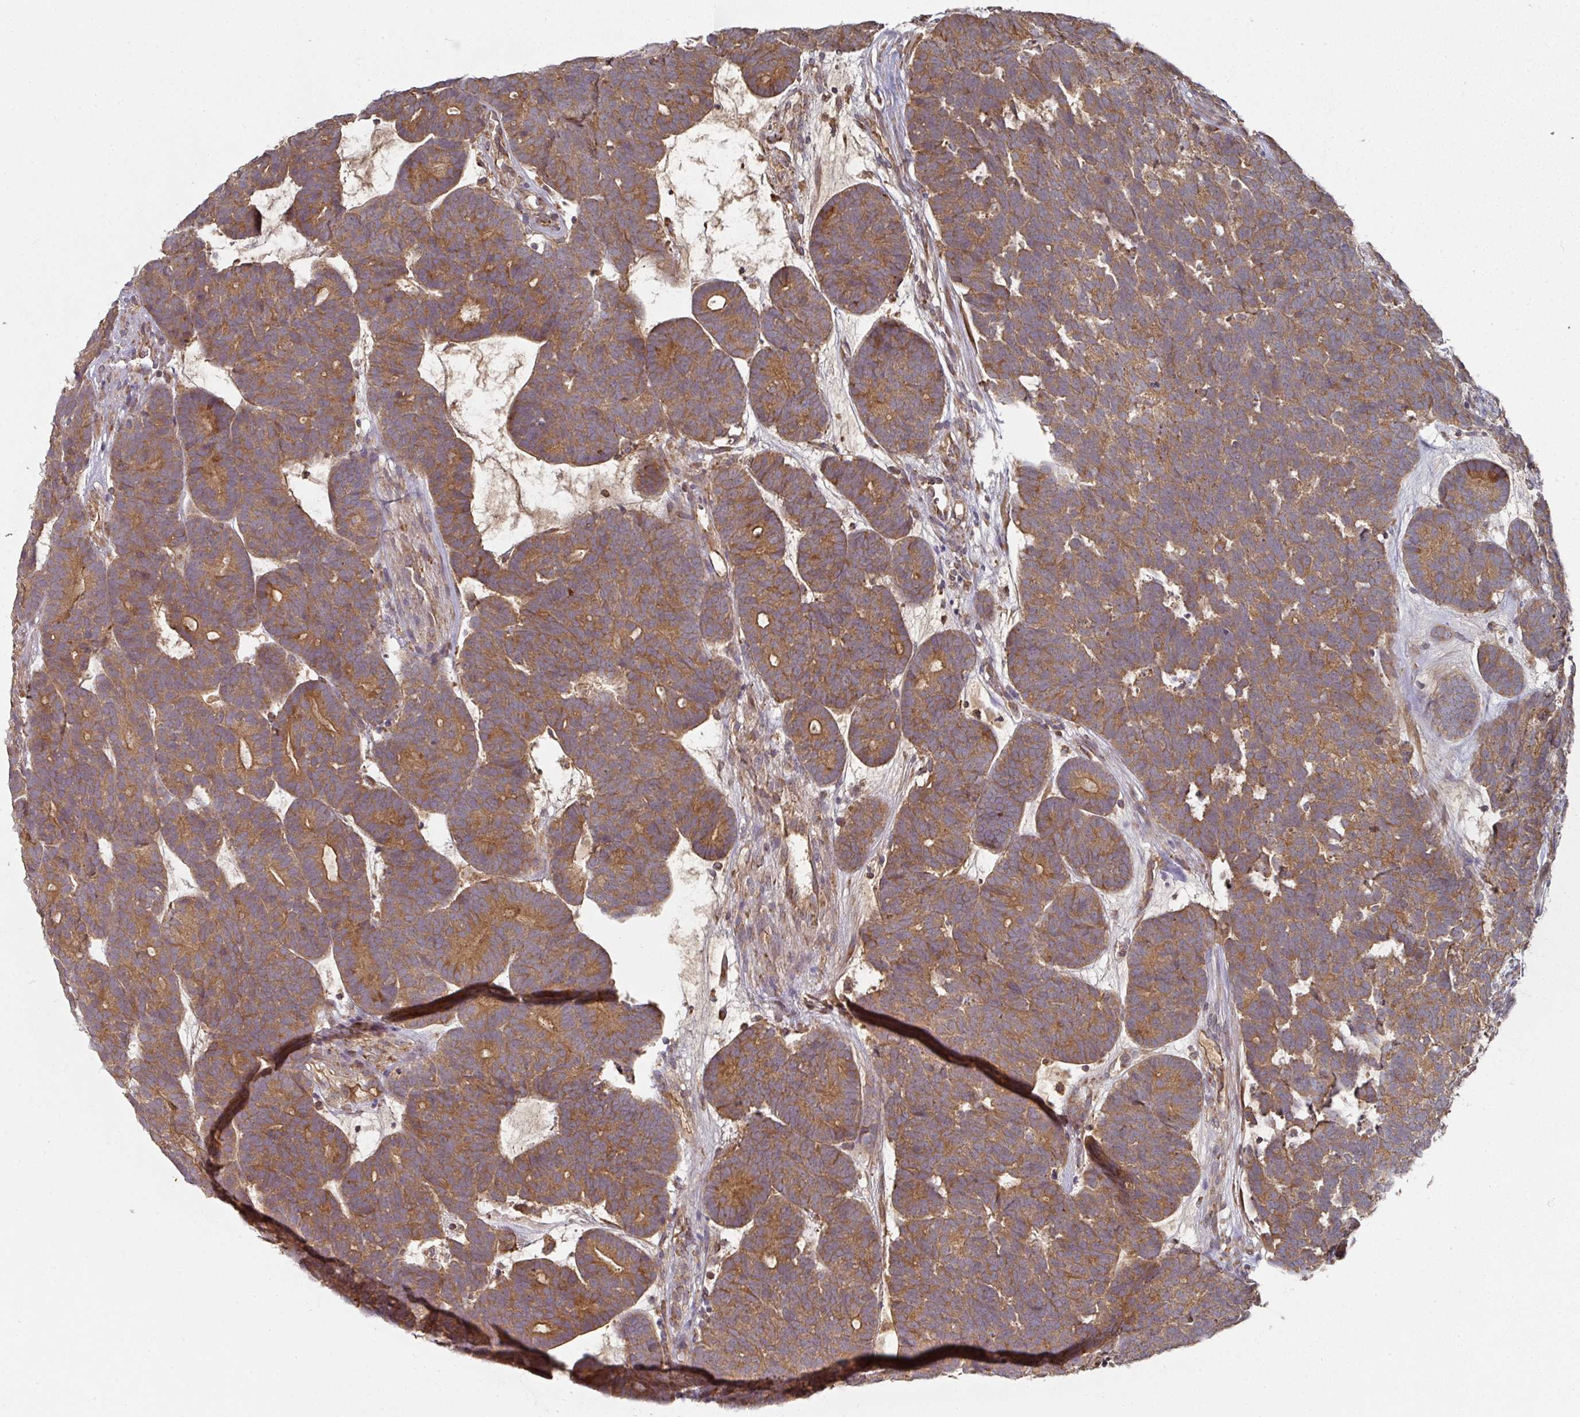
{"staining": {"intensity": "moderate", "quantity": ">75%", "location": "cytoplasmic/membranous"}, "tissue": "head and neck cancer", "cell_type": "Tumor cells", "image_type": "cancer", "snomed": [{"axis": "morphology", "description": "Adenocarcinoma, NOS"}, {"axis": "topography", "description": "Head-Neck"}], "caption": "Protein positivity by IHC displays moderate cytoplasmic/membranous staining in about >75% of tumor cells in head and neck cancer (adenocarcinoma). (Brightfield microscopy of DAB IHC at high magnification).", "gene": "CEP95", "patient": {"sex": "female", "age": 81}}